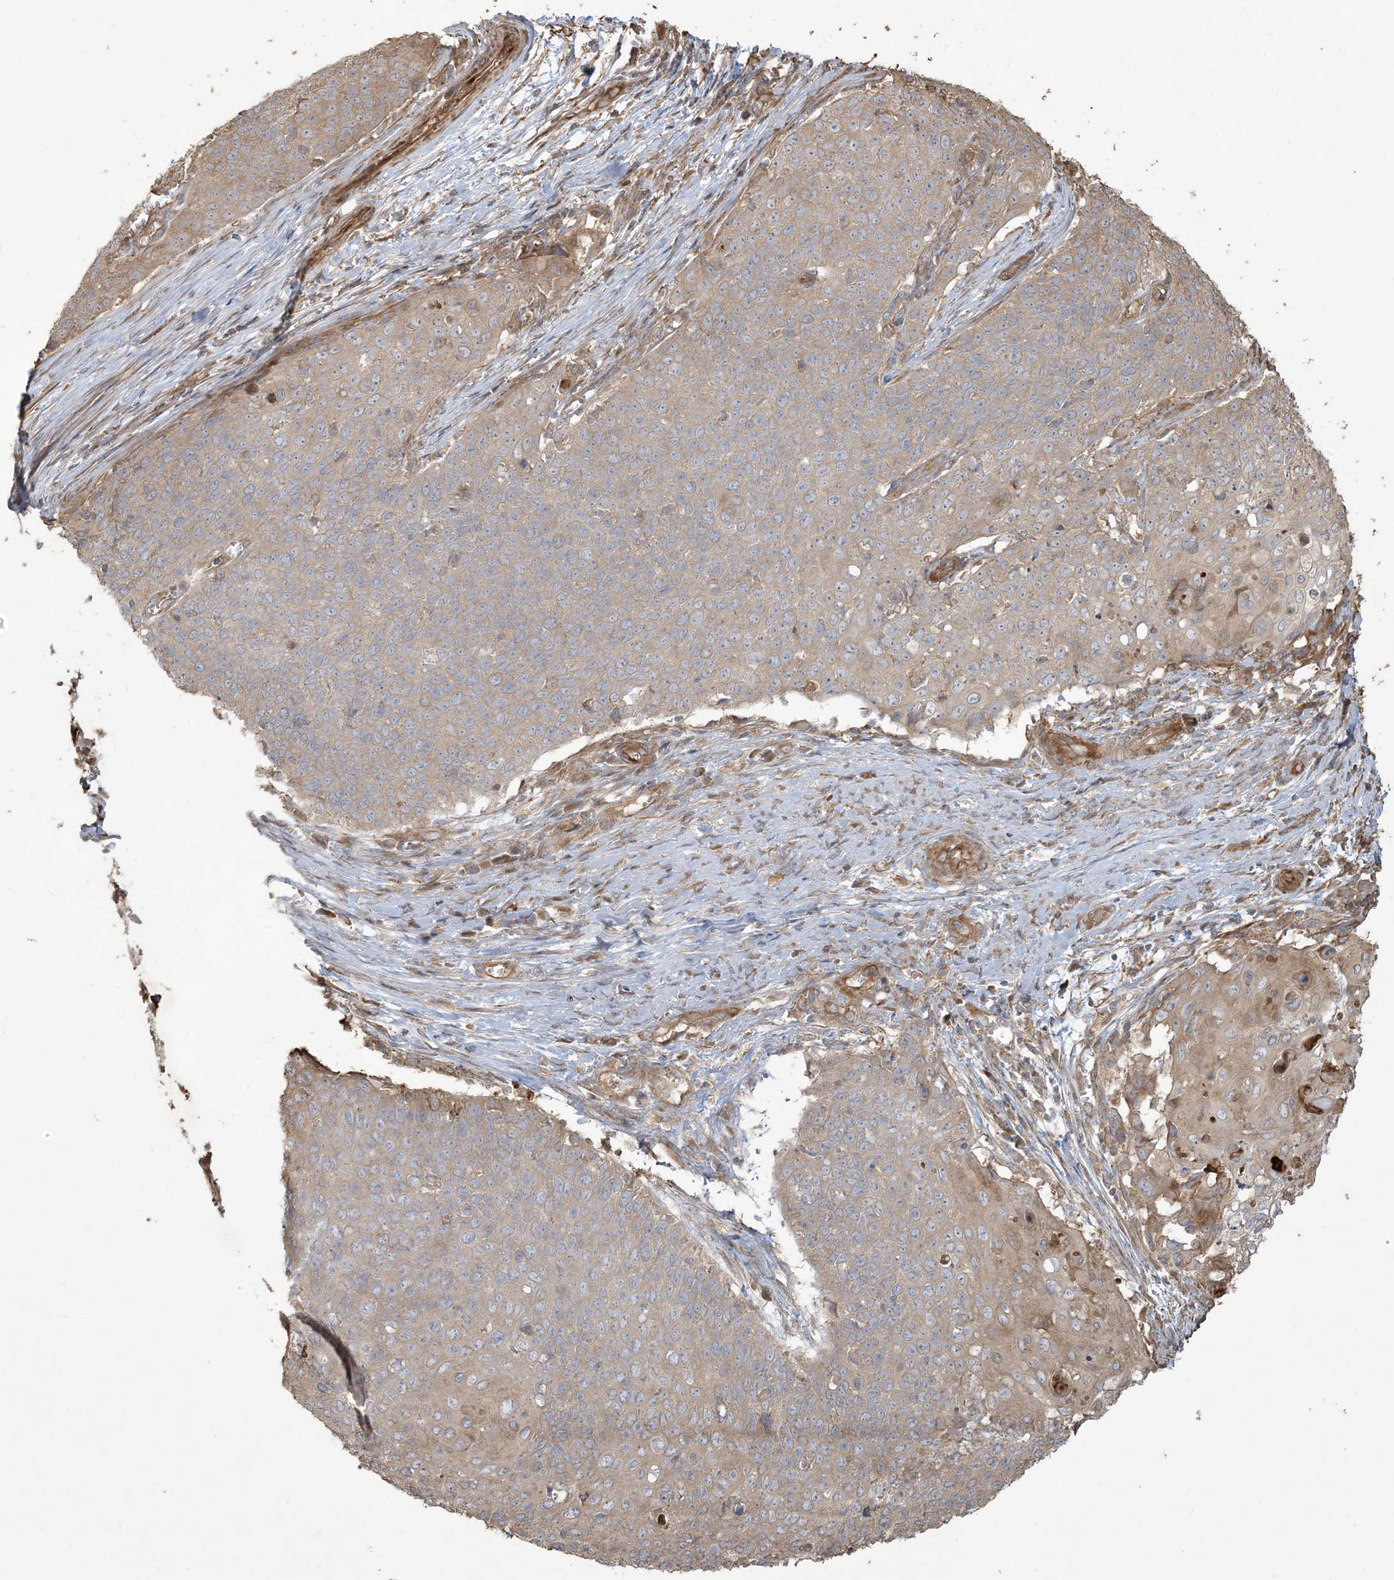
{"staining": {"intensity": "weak", "quantity": ">75%", "location": "cytoplasmic/membranous"}, "tissue": "cervical cancer", "cell_type": "Tumor cells", "image_type": "cancer", "snomed": [{"axis": "morphology", "description": "Squamous cell carcinoma, NOS"}, {"axis": "topography", "description": "Cervix"}], "caption": "Immunohistochemistry (IHC) staining of cervical cancer, which exhibits low levels of weak cytoplasmic/membranous staining in about >75% of tumor cells indicating weak cytoplasmic/membranous protein positivity. The staining was performed using DAB (3,3'-diaminobenzidine) (brown) for protein detection and nuclei were counterstained in hematoxylin (blue).", "gene": "KLHL18", "patient": {"sex": "female", "age": 39}}